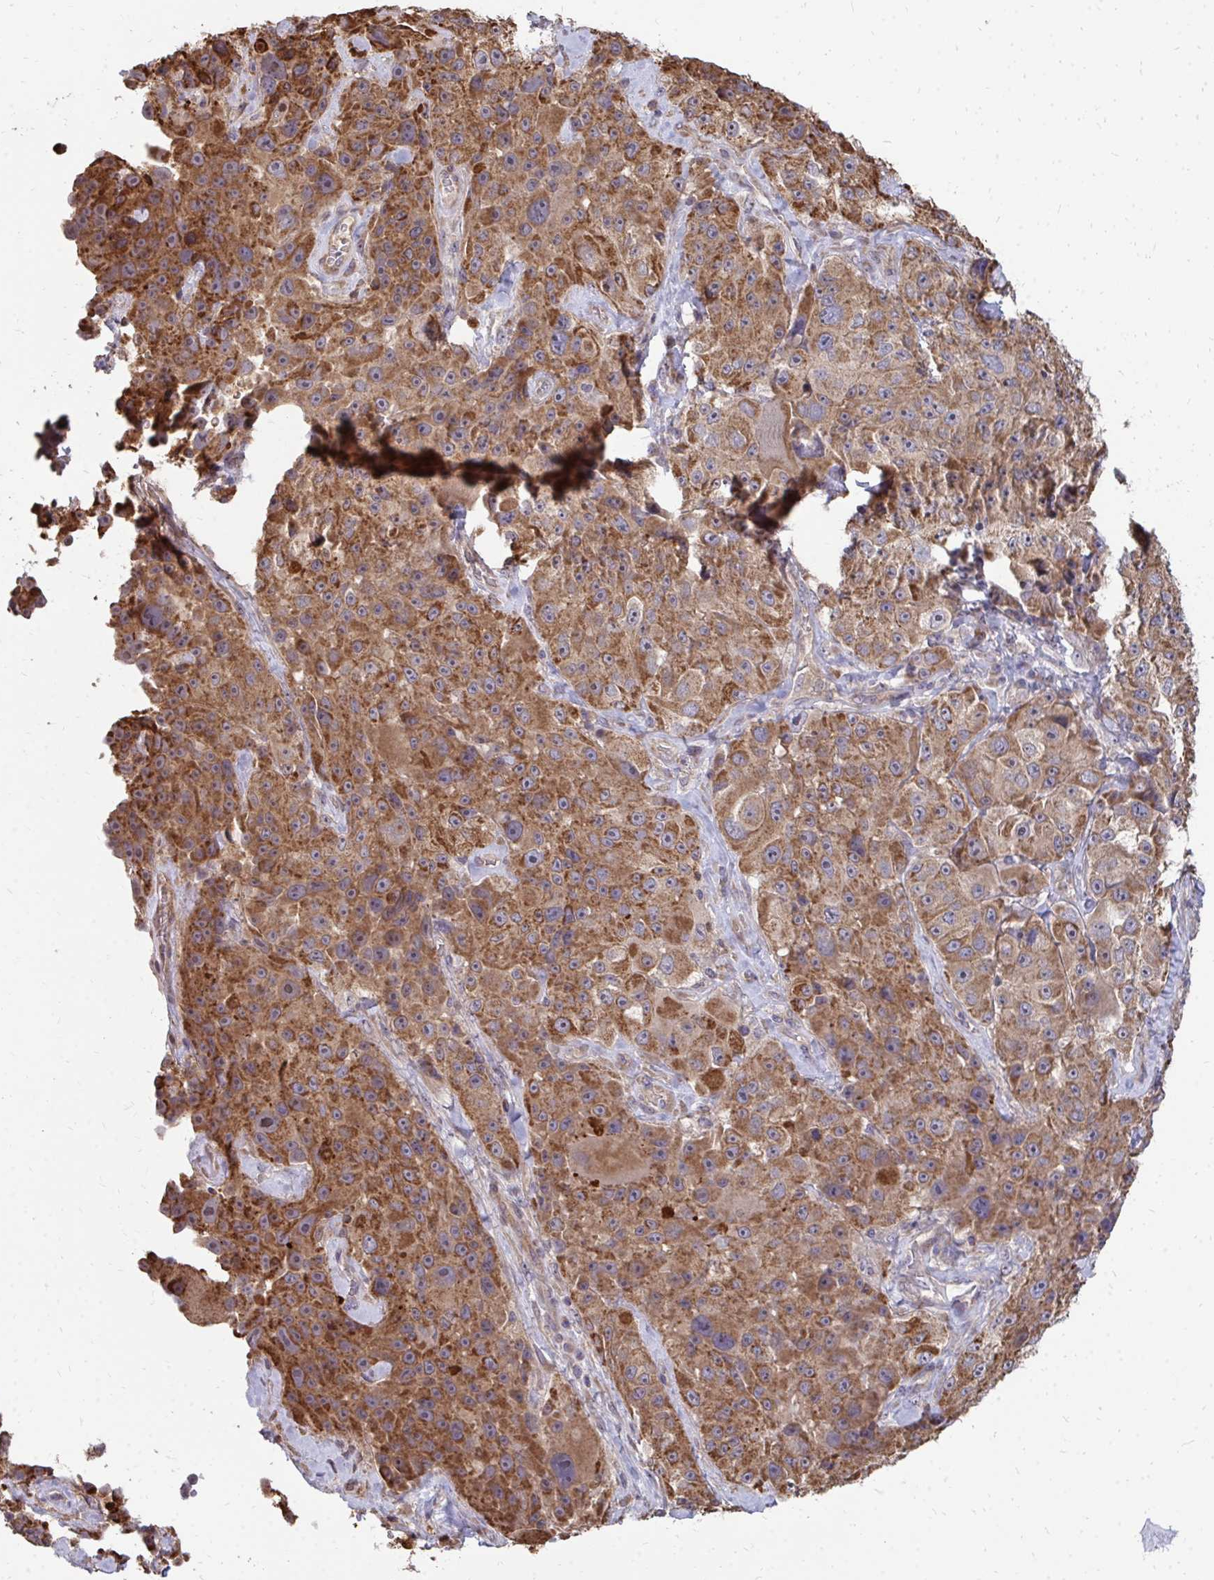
{"staining": {"intensity": "moderate", "quantity": ">75%", "location": "cytoplasmic/membranous"}, "tissue": "melanoma", "cell_type": "Tumor cells", "image_type": "cancer", "snomed": [{"axis": "morphology", "description": "Malignant melanoma, Metastatic site"}, {"axis": "topography", "description": "Lymph node"}], "caption": "Immunohistochemistry (IHC) histopathology image of human malignant melanoma (metastatic site) stained for a protein (brown), which reveals medium levels of moderate cytoplasmic/membranous expression in approximately >75% of tumor cells.", "gene": "DNAJA2", "patient": {"sex": "male", "age": 62}}